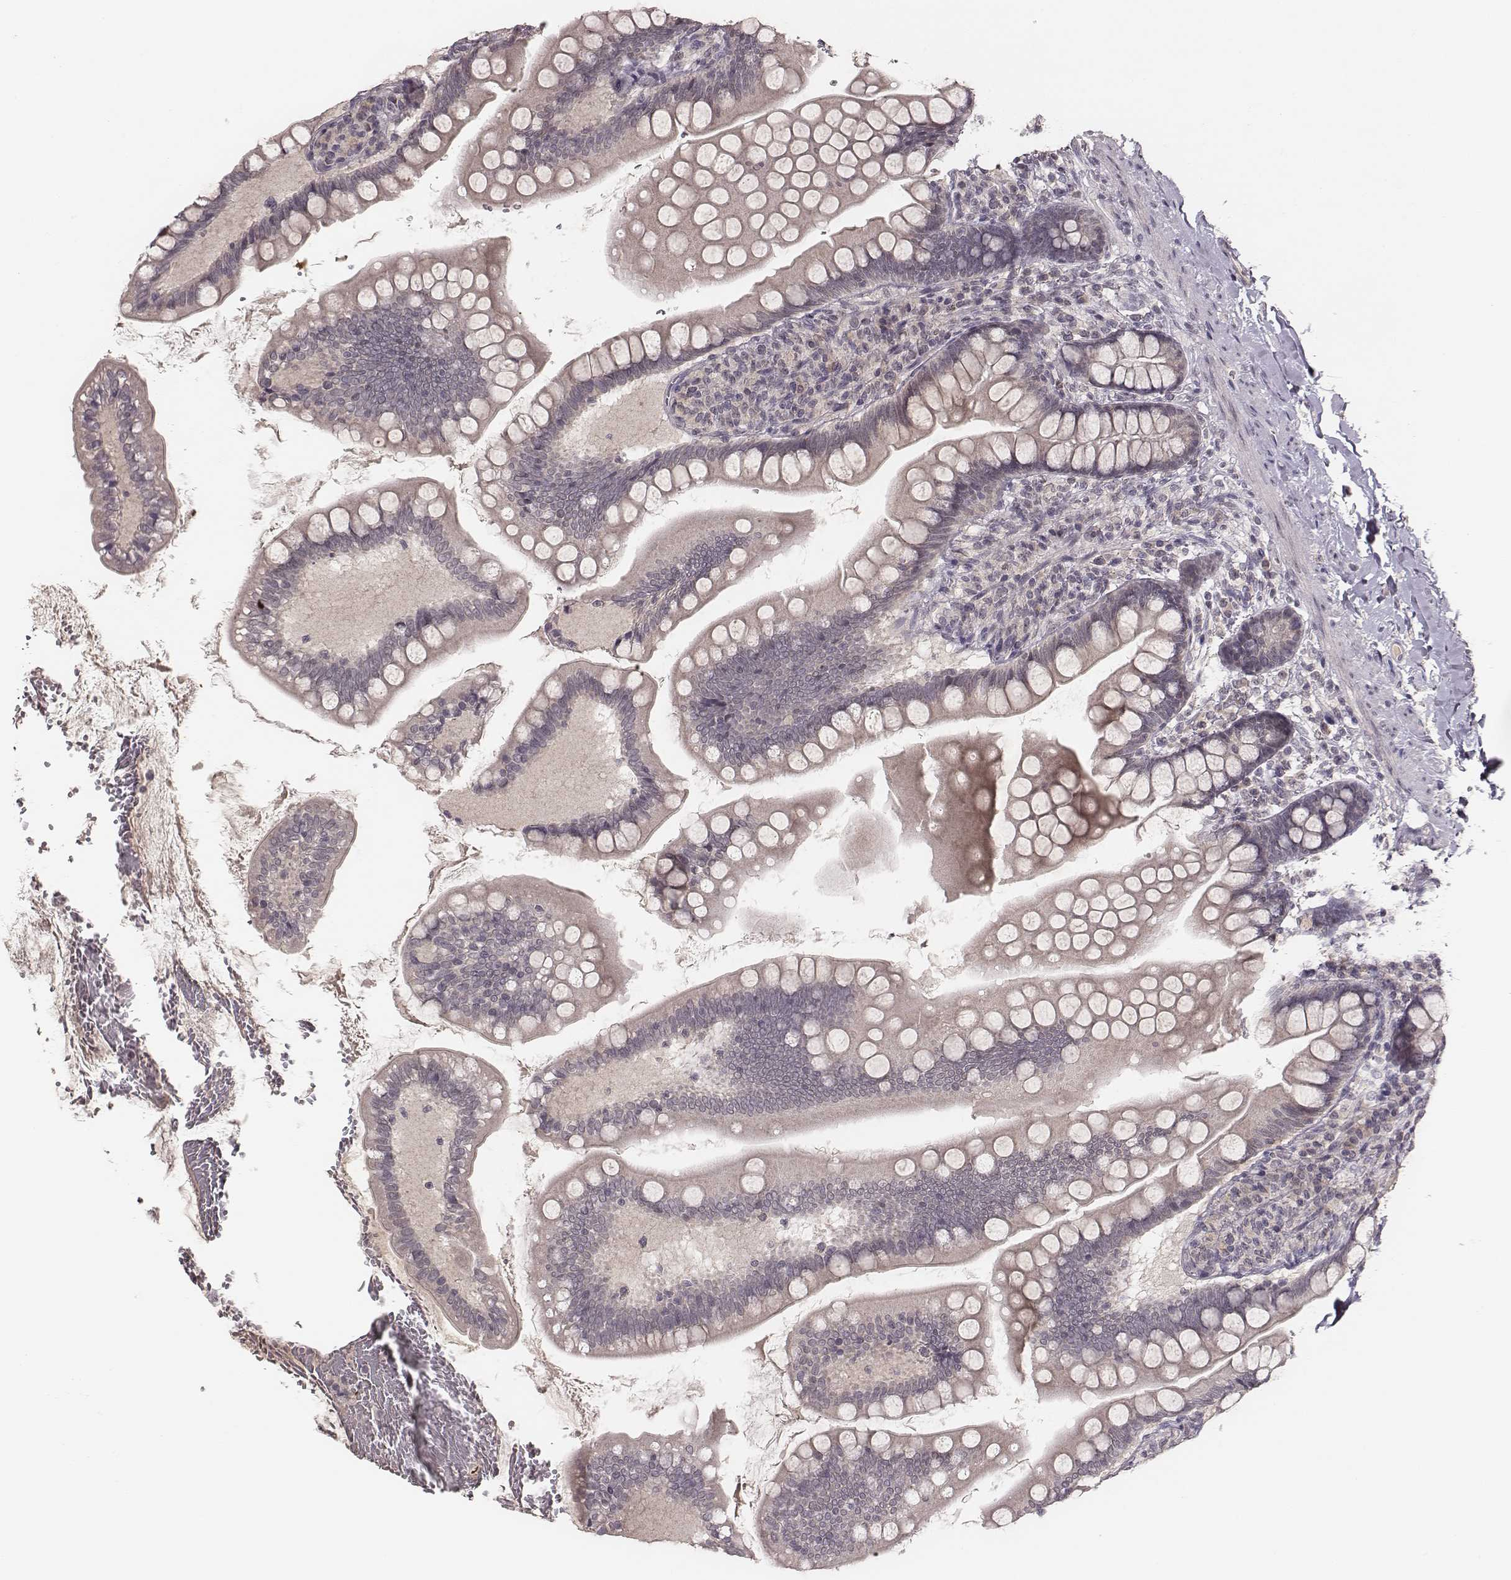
{"staining": {"intensity": "negative", "quantity": "none", "location": "none"}, "tissue": "small intestine", "cell_type": "Glandular cells", "image_type": "normal", "snomed": [{"axis": "morphology", "description": "Normal tissue, NOS"}, {"axis": "topography", "description": "Small intestine"}], "caption": "DAB (3,3'-diaminobenzidine) immunohistochemical staining of normal small intestine displays no significant positivity in glandular cells.", "gene": "LY6K", "patient": {"sex": "female", "age": 56}}